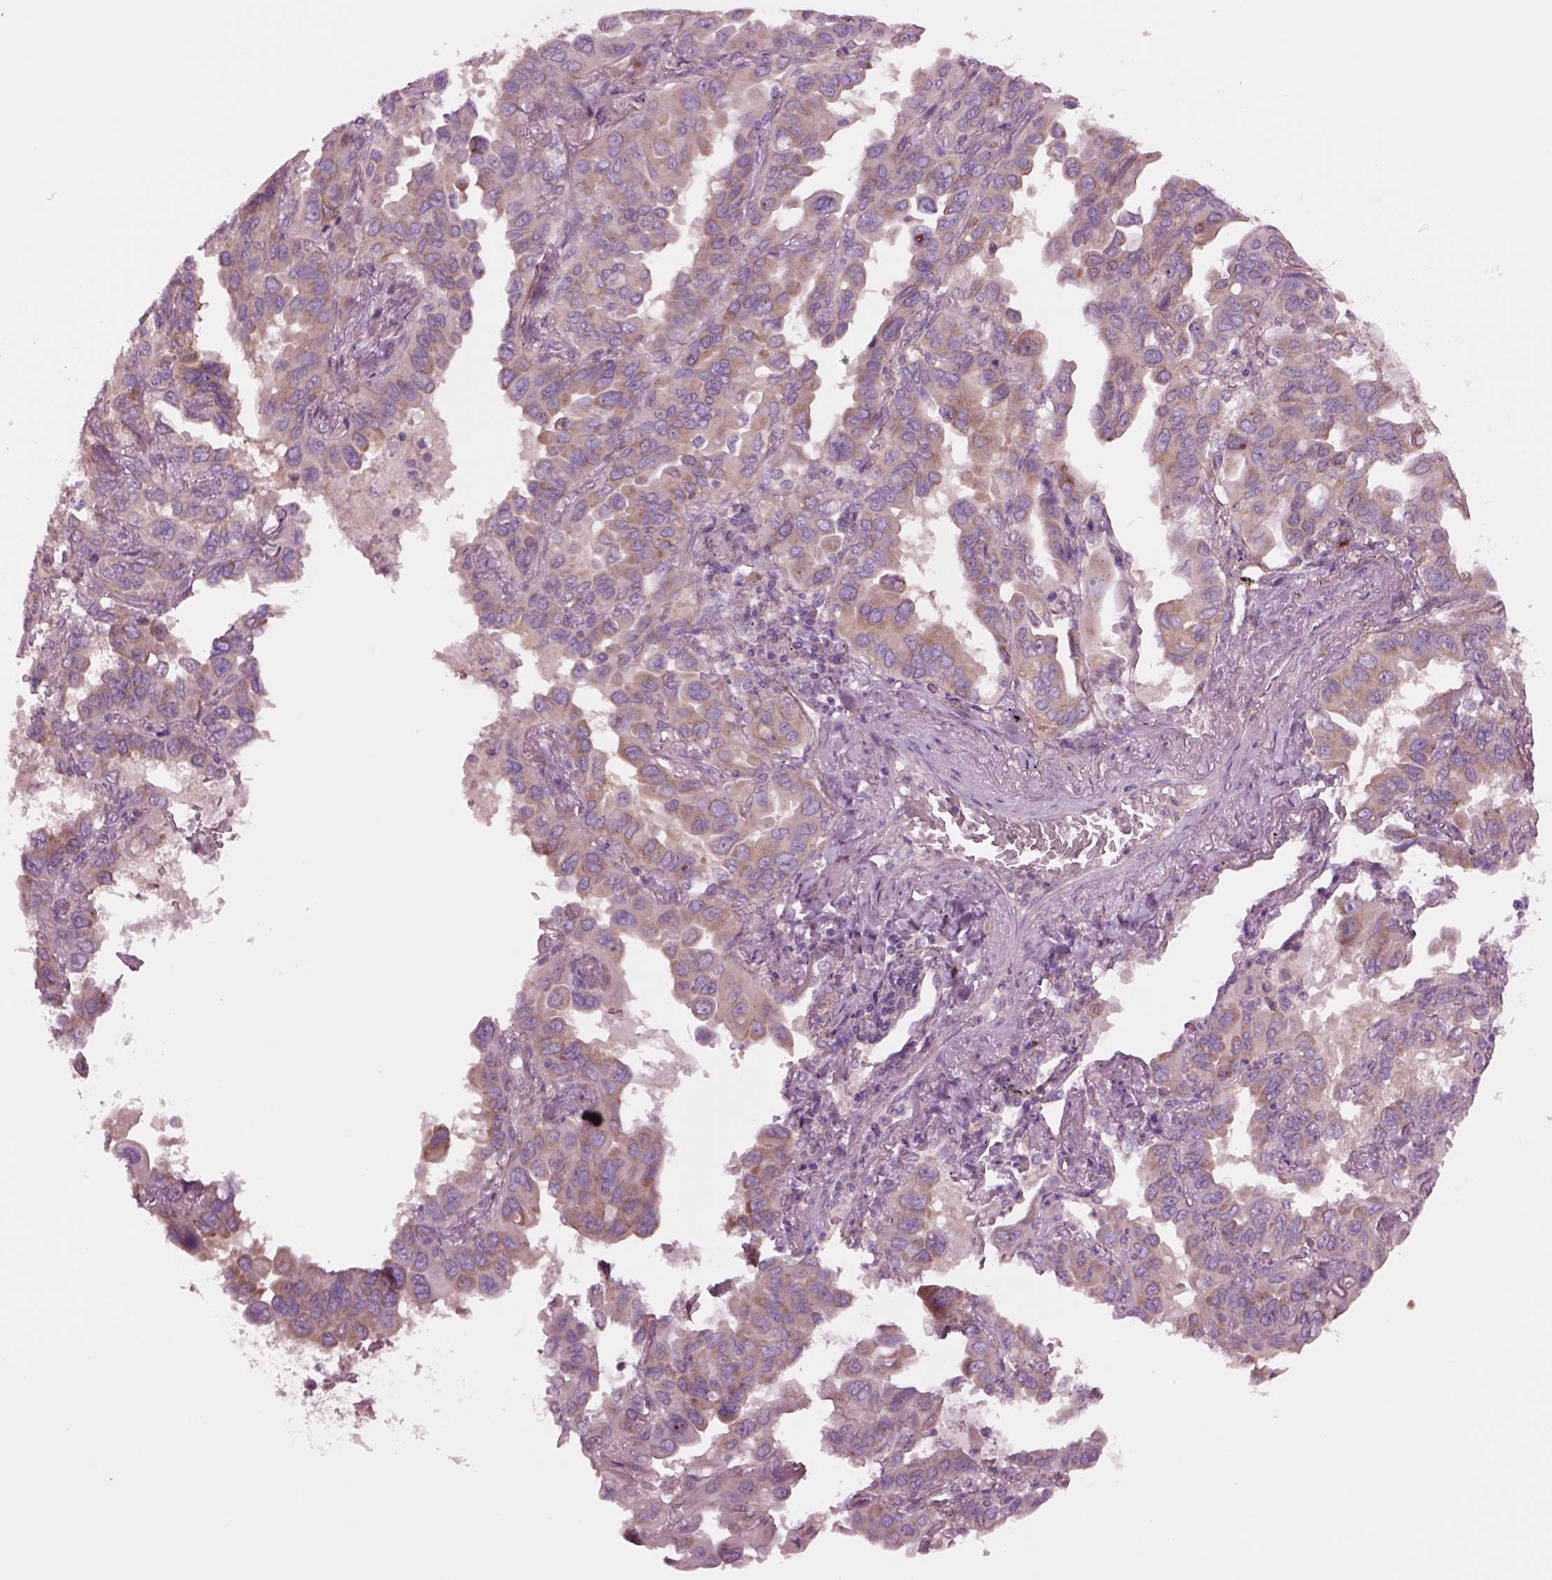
{"staining": {"intensity": "moderate", "quantity": ">75%", "location": "cytoplasmic/membranous"}, "tissue": "lung cancer", "cell_type": "Tumor cells", "image_type": "cancer", "snomed": [{"axis": "morphology", "description": "Adenocarcinoma, NOS"}, {"axis": "topography", "description": "Lung"}], "caption": "A high-resolution image shows IHC staining of lung adenocarcinoma, which reveals moderate cytoplasmic/membranous expression in about >75% of tumor cells.", "gene": "SEC23A", "patient": {"sex": "male", "age": 64}}